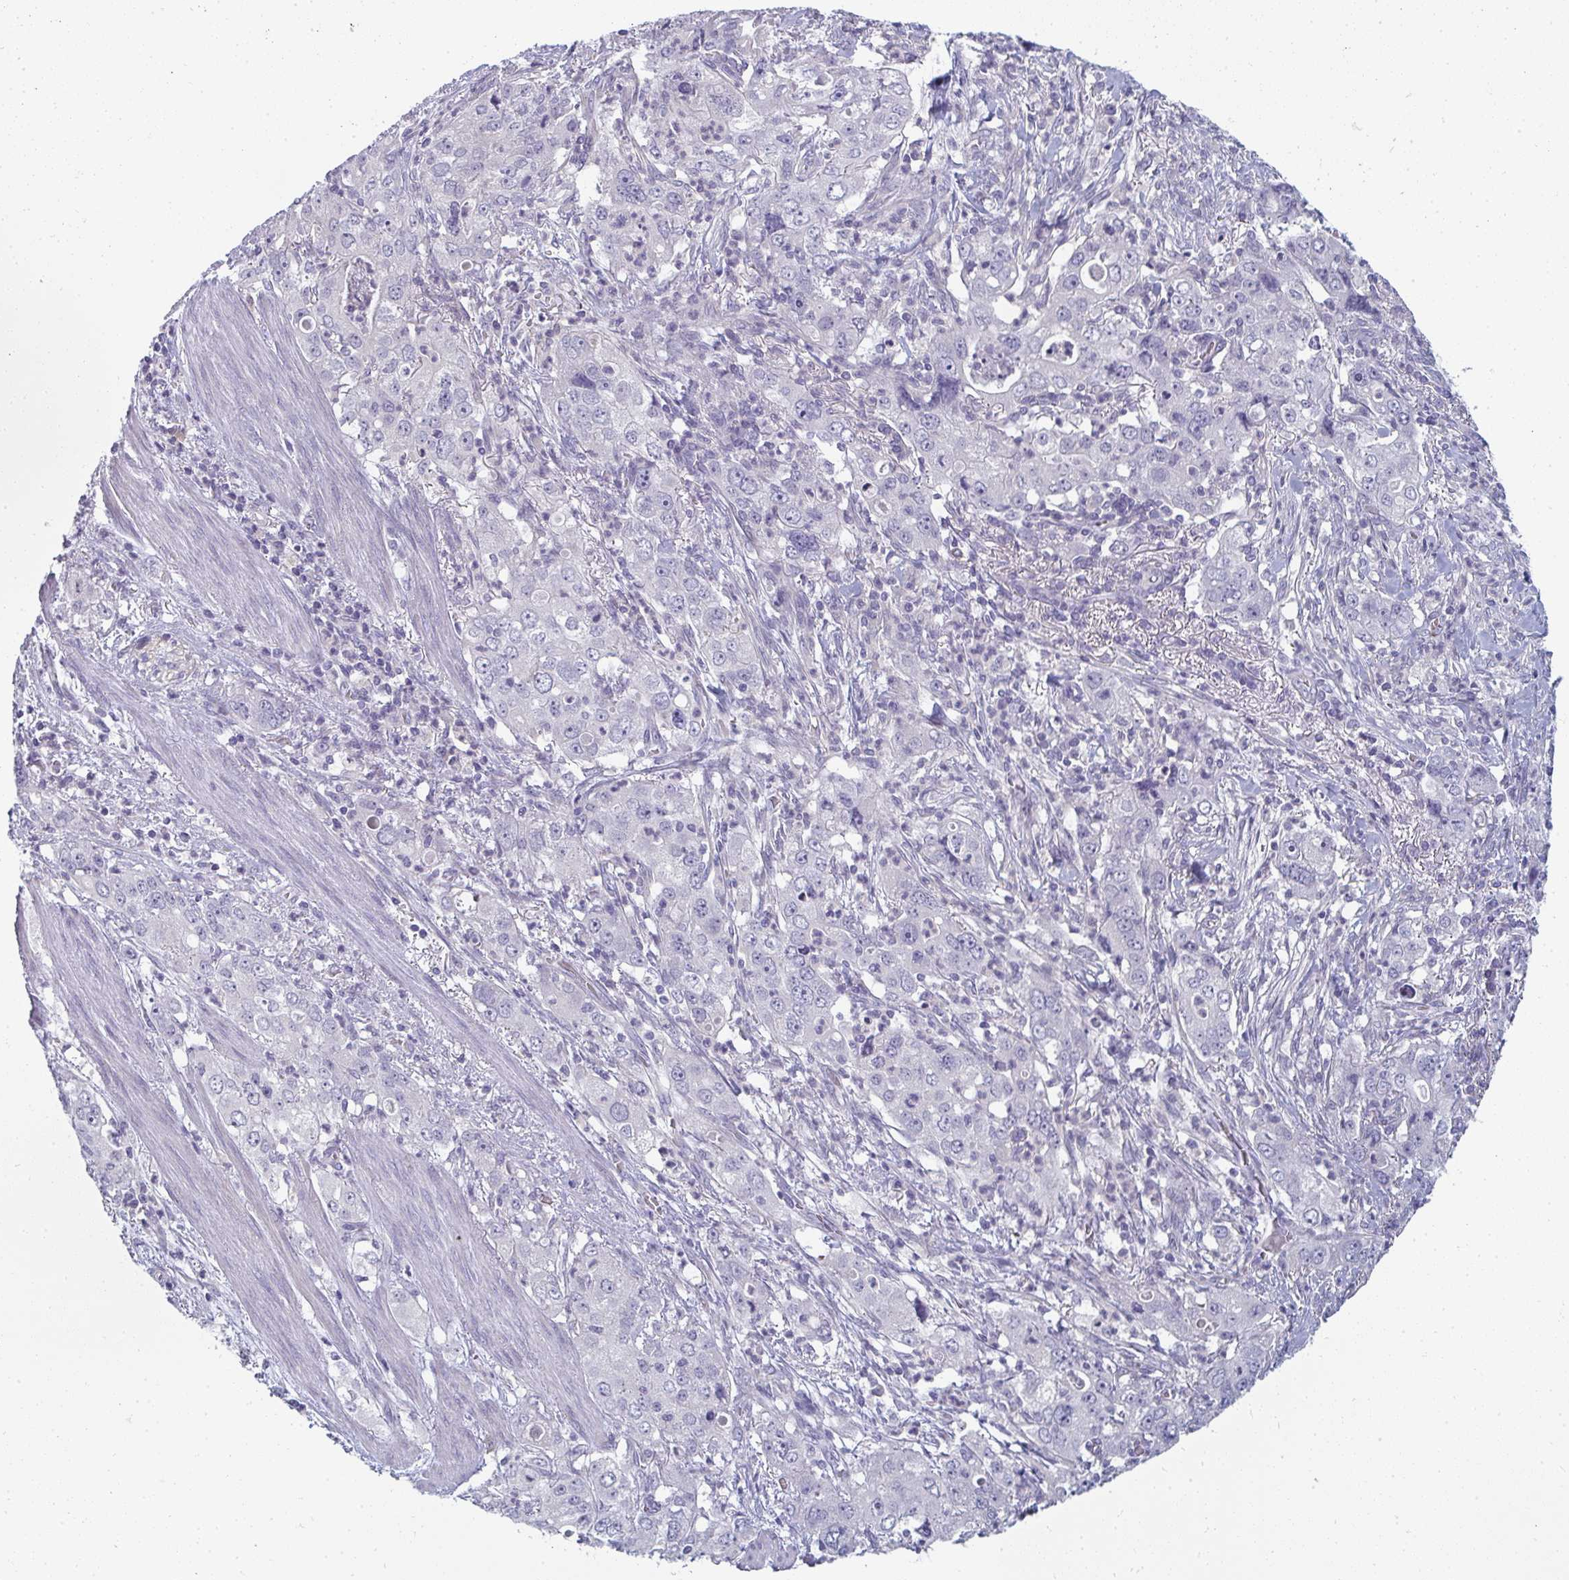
{"staining": {"intensity": "negative", "quantity": "none", "location": "none"}, "tissue": "stomach cancer", "cell_type": "Tumor cells", "image_type": "cancer", "snomed": [{"axis": "morphology", "description": "Adenocarcinoma, NOS"}, {"axis": "topography", "description": "Stomach, upper"}], "caption": "Immunohistochemistry micrograph of neoplastic tissue: human stomach cancer stained with DAB (3,3'-diaminobenzidine) exhibits no significant protein expression in tumor cells.", "gene": "SHB", "patient": {"sex": "male", "age": 75}}